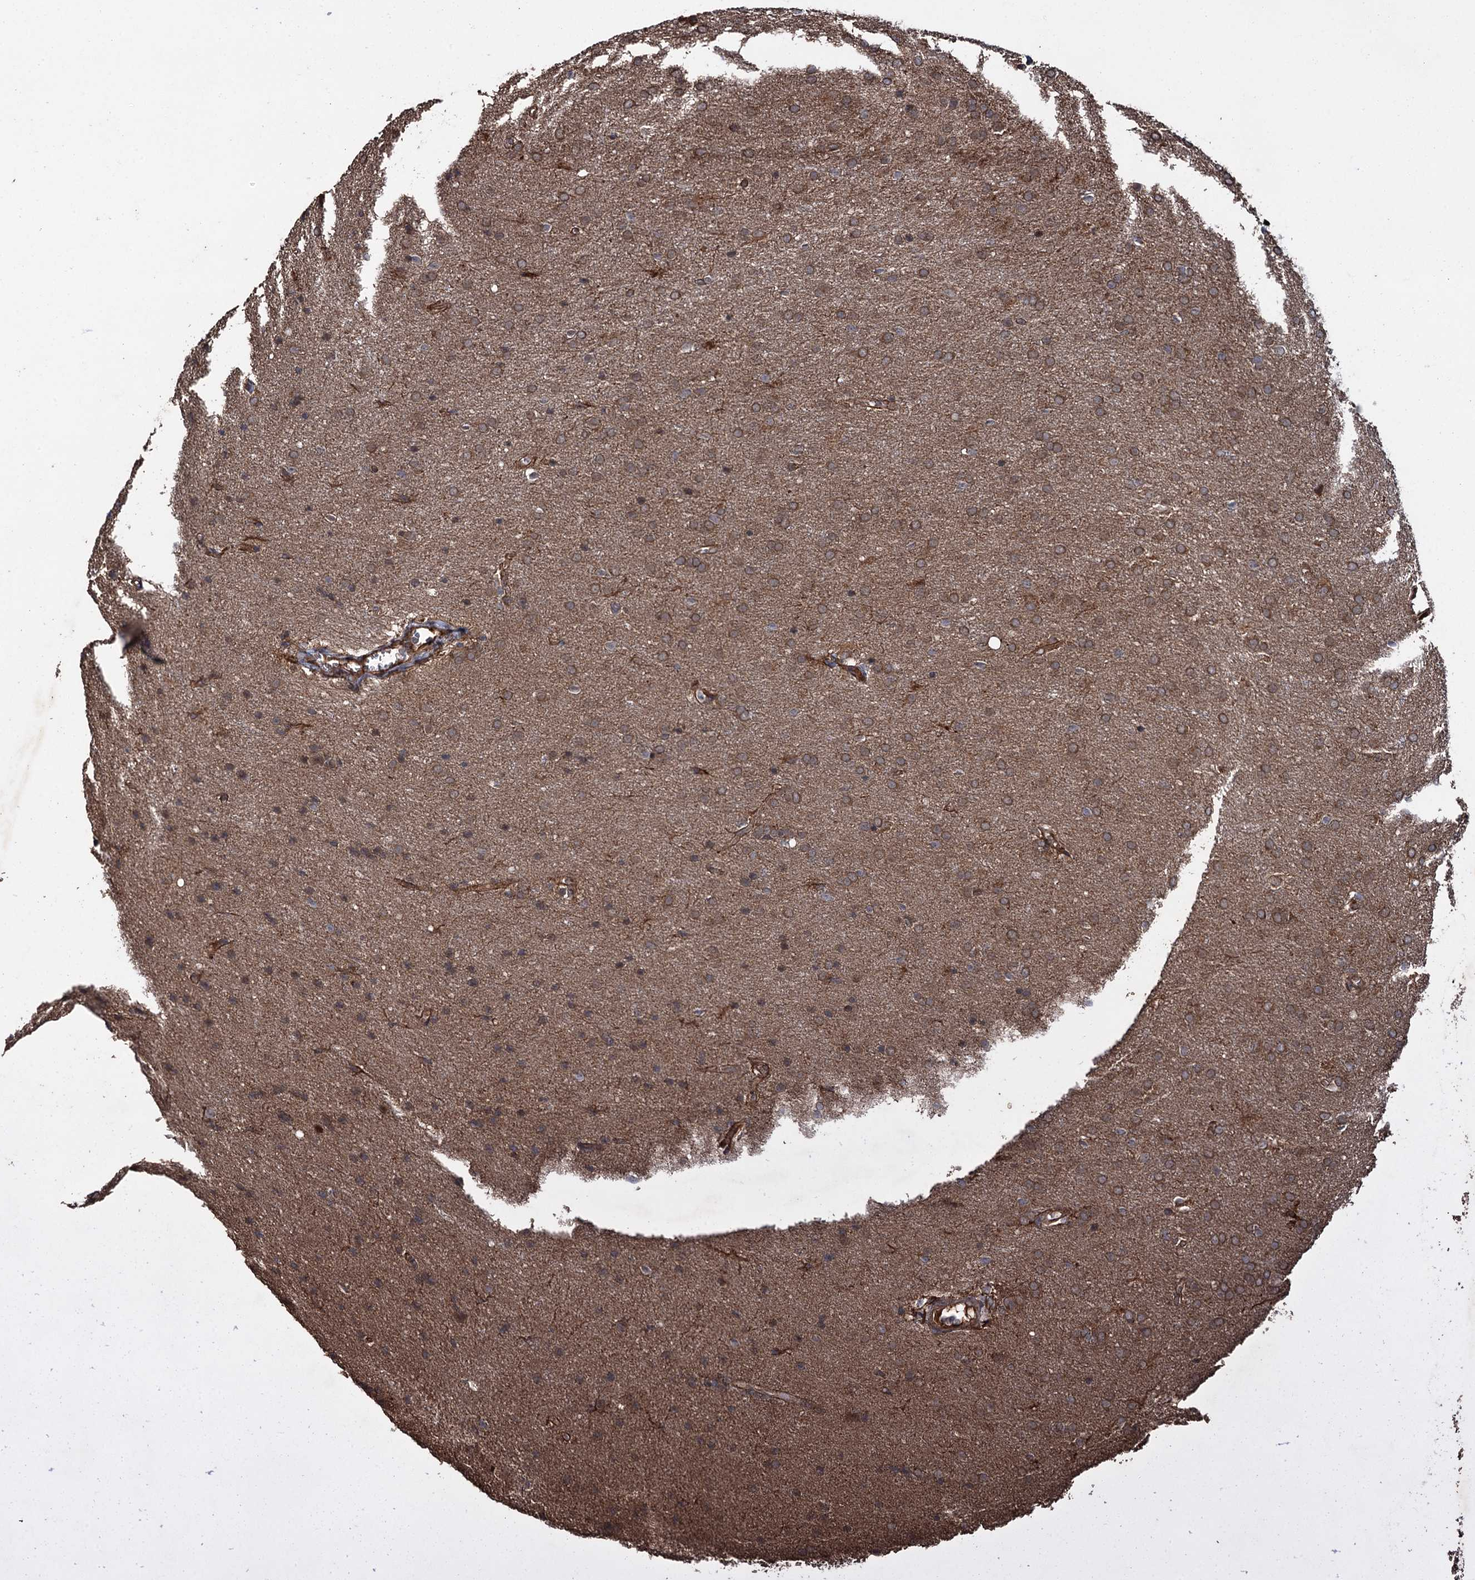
{"staining": {"intensity": "moderate", "quantity": ">75%", "location": "cytoplasmic/membranous"}, "tissue": "glioma", "cell_type": "Tumor cells", "image_type": "cancer", "snomed": [{"axis": "morphology", "description": "Glioma, malignant, Low grade"}, {"axis": "topography", "description": "Brain"}], "caption": "An image showing moderate cytoplasmic/membranous staining in approximately >75% of tumor cells in low-grade glioma (malignant), as visualized by brown immunohistochemical staining.", "gene": "RHOBTB1", "patient": {"sex": "female", "age": 32}}